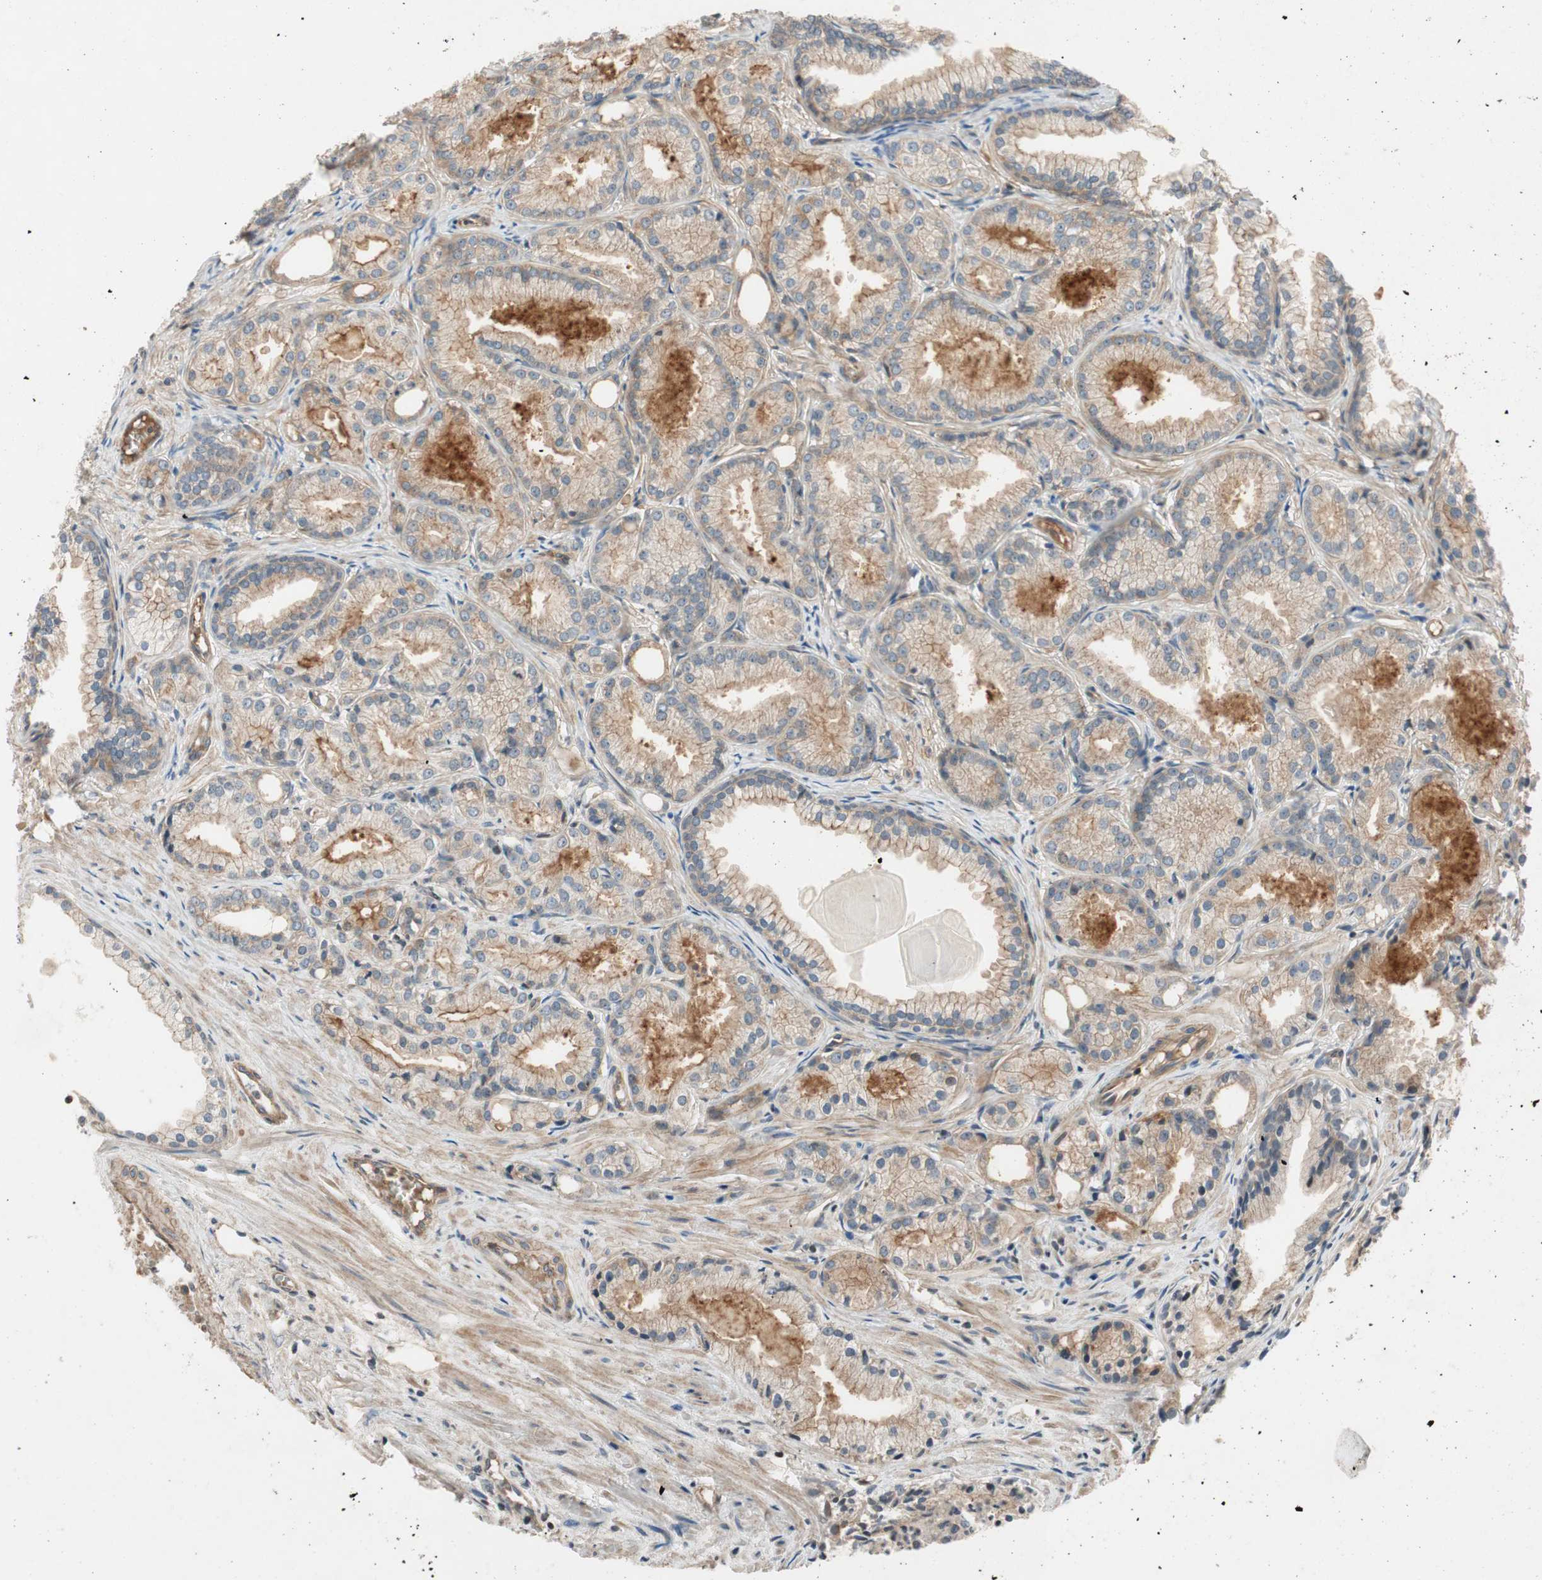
{"staining": {"intensity": "weak", "quantity": ">75%", "location": "cytoplasmic/membranous"}, "tissue": "prostate cancer", "cell_type": "Tumor cells", "image_type": "cancer", "snomed": [{"axis": "morphology", "description": "Adenocarcinoma, Low grade"}, {"axis": "topography", "description": "Prostate"}], "caption": "This histopathology image shows prostate cancer stained with immunohistochemistry to label a protein in brown. The cytoplasmic/membranous of tumor cells show weak positivity for the protein. Nuclei are counter-stained blue.", "gene": "GCLM", "patient": {"sex": "male", "age": 72}}